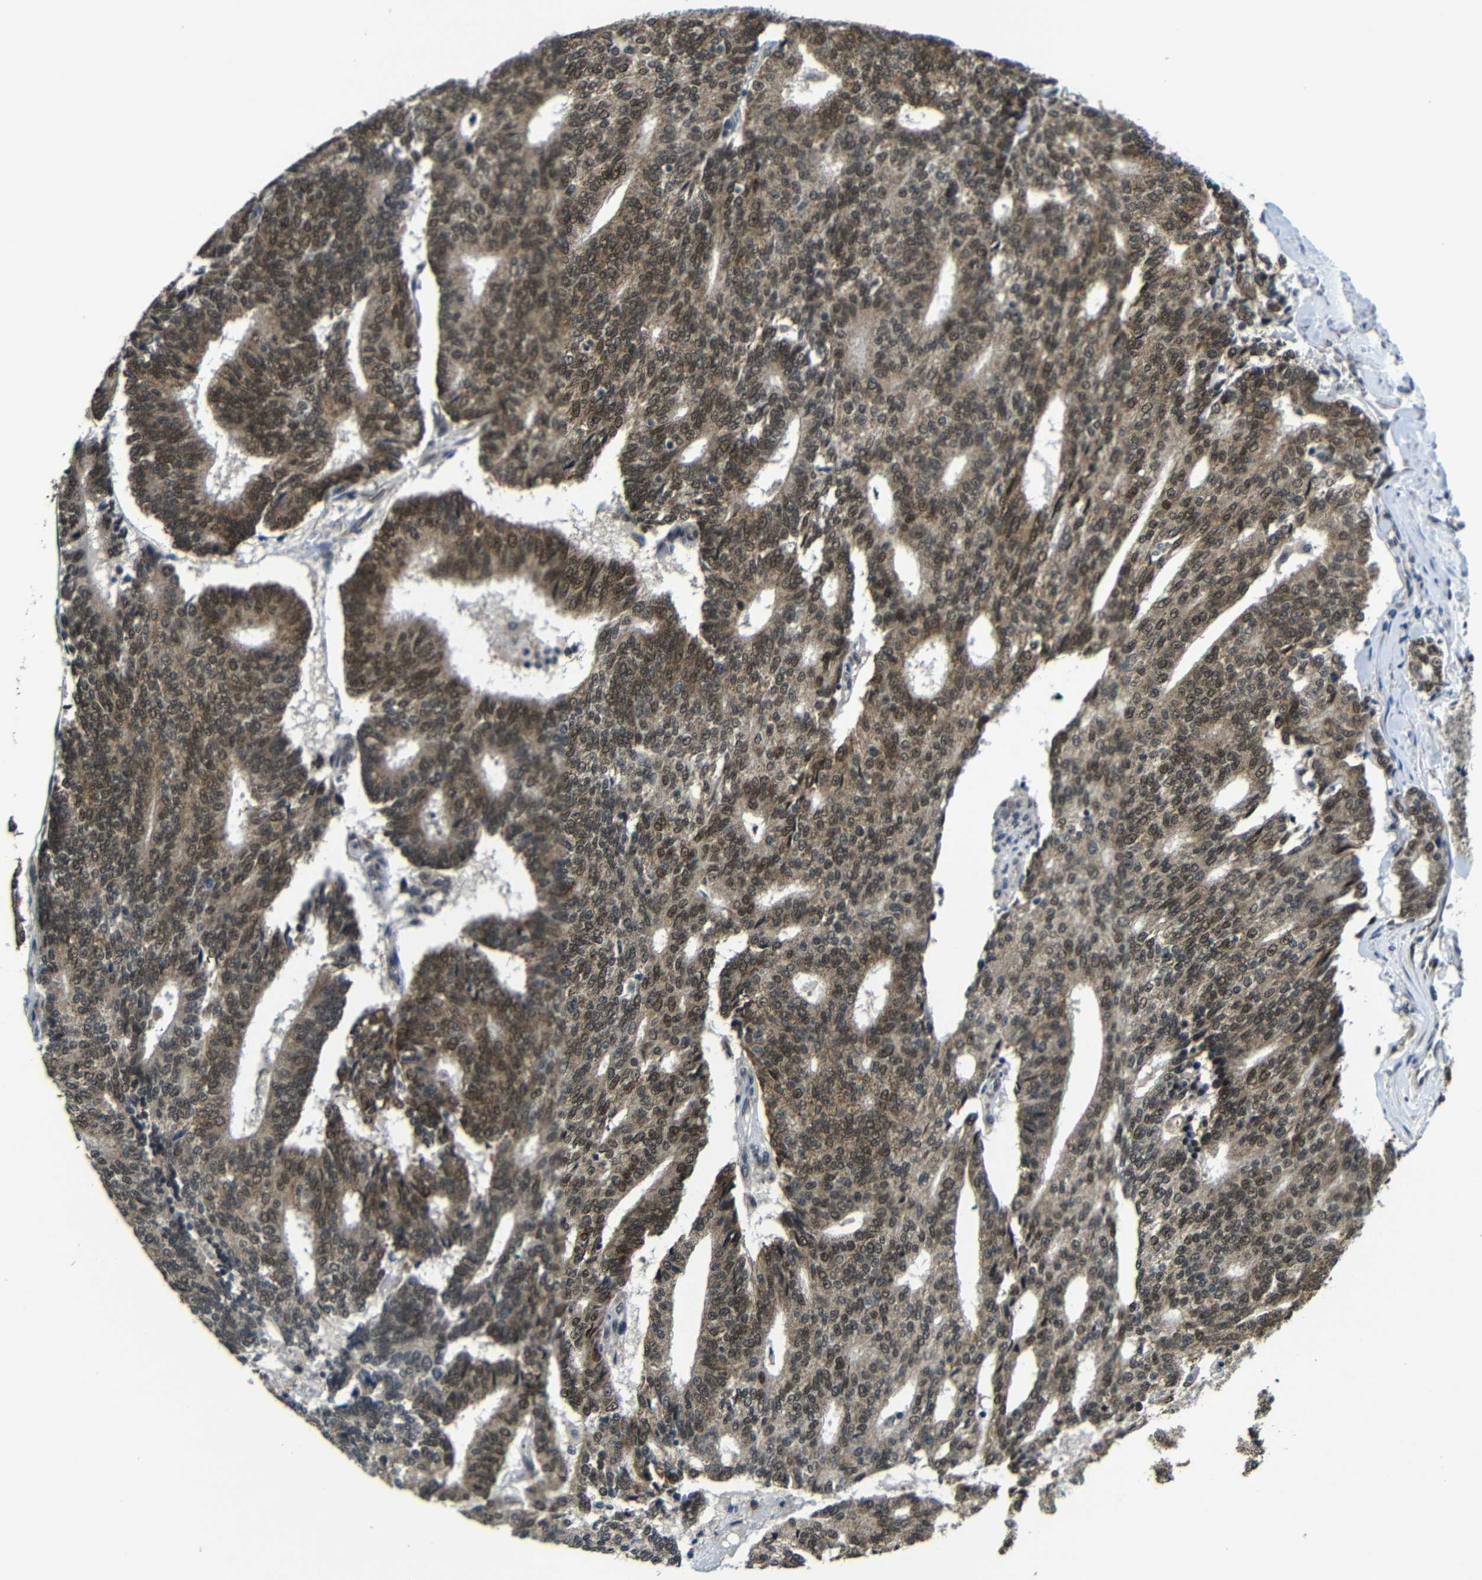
{"staining": {"intensity": "moderate", "quantity": ">75%", "location": "cytoplasmic/membranous,nuclear"}, "tissue": "prostate cancer", "cell_type": "Tumor cells", "image_type": "cancer", "snomed": [{"axis": "morphology", "description": "Normal tissue, NOS"}, {"axis": "morphology", "description": "Adenocarcinoma, High grade"}, {"axis": "topography", "description": "Prostate"}, {"axis": "topography", "description": "Seminal veicle"}], "caption": "A medium amount of moderate cytoplasmic/membranous and nuclear staining is present in approximately >75% of tumor cells in prostate high-grade adenocarcinoma tissue.", "gene": "FAM172A", "patient": {"sex": "male", "age": 55}}